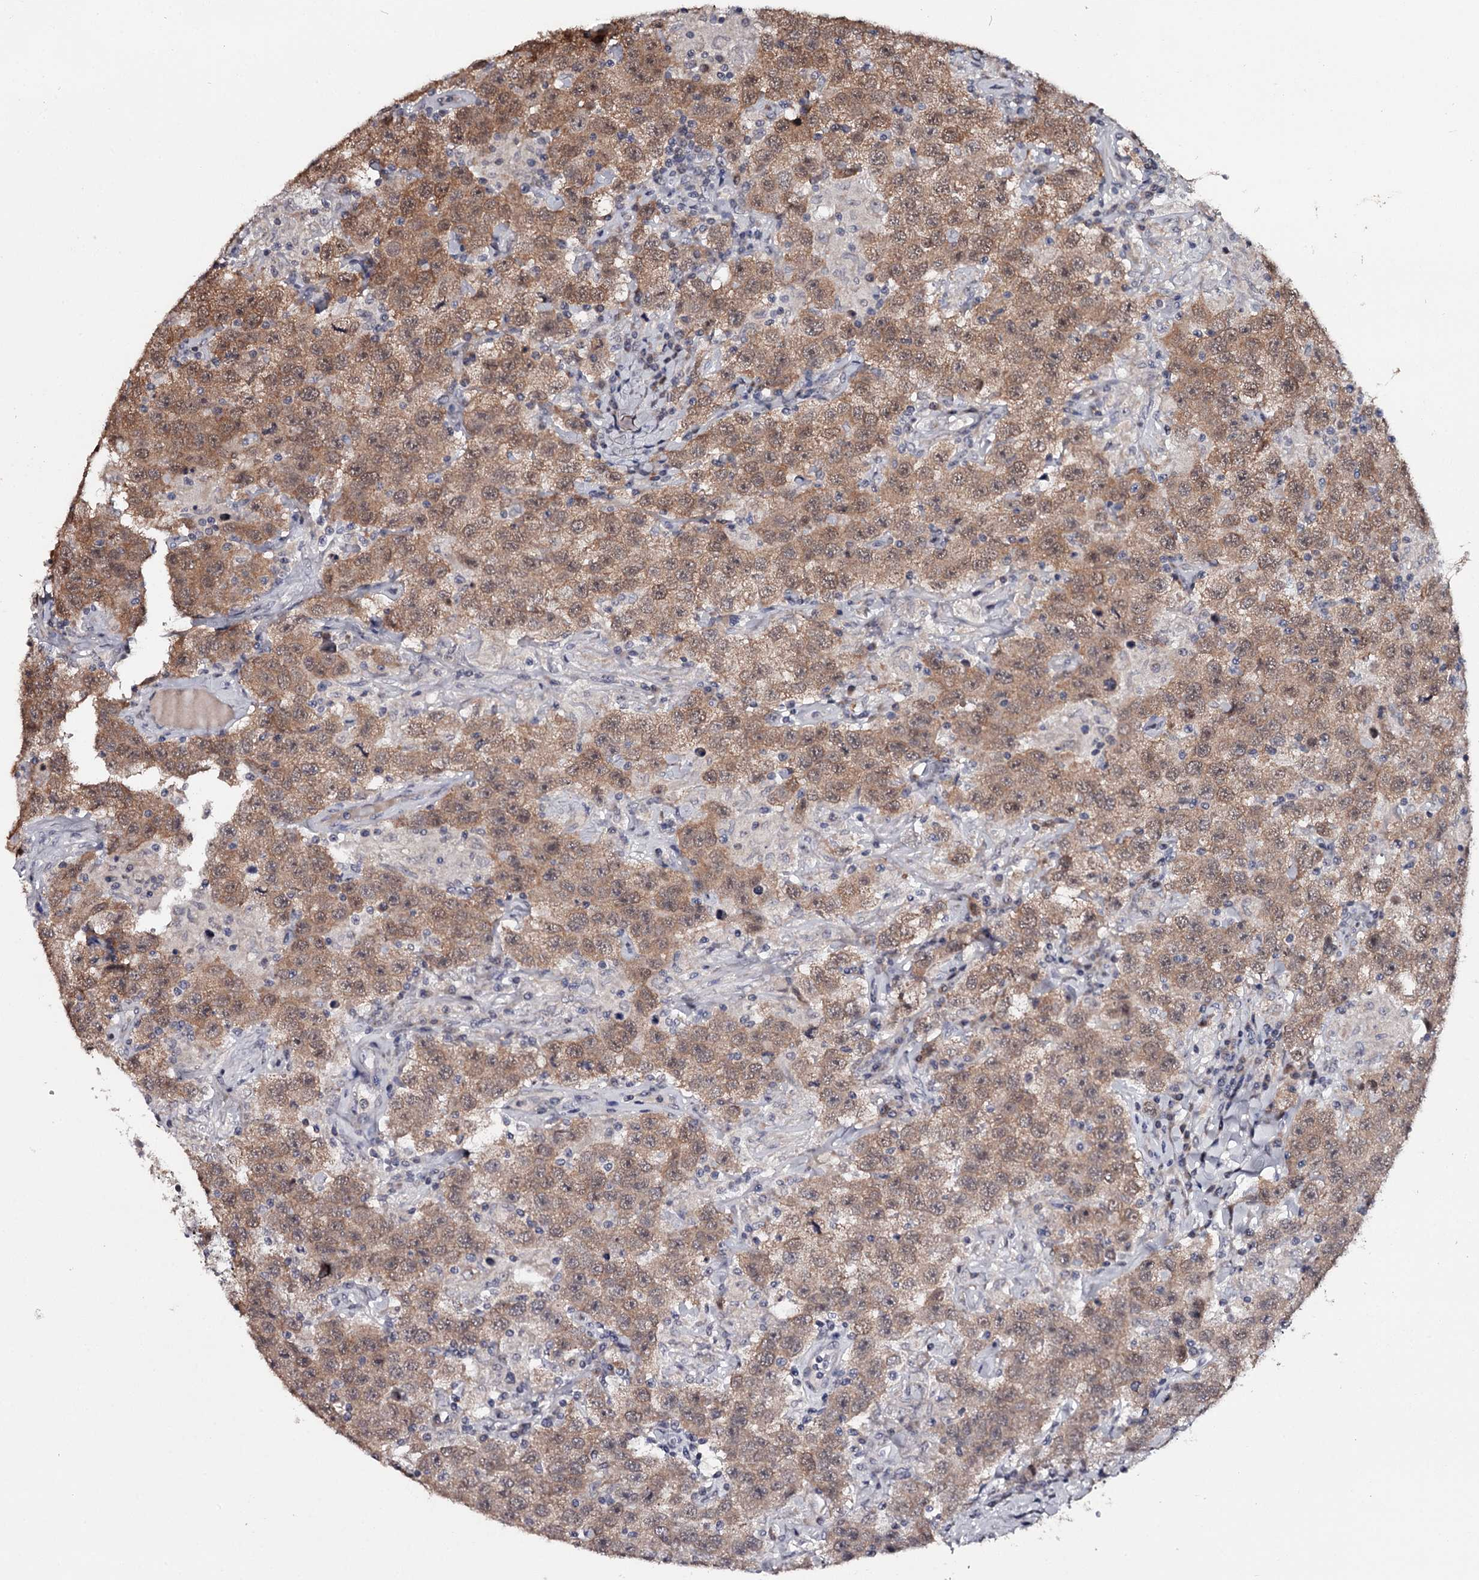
{"staining": {"intensity": "moderate", "quantity": ">75%", "location": "cytoplasmic/membranous"}, "tissue": "testis cancer", "cell_type": "Tumor cells", "image_type": "cancer", "snomed": [{"axis": "morphology", "description": "Seminoma, NOS"}, {"axis": "topography", "description": "Testis"}], "caption": "An image showing moderate cytoplasmic/membranous positivity in approximately >75% of tumor cells in testis cancer (seminoma), as visualized by brown immunohistochemical staining.", "gene": "GTSF1", "patient": {"sex": "male", "age": 41}}